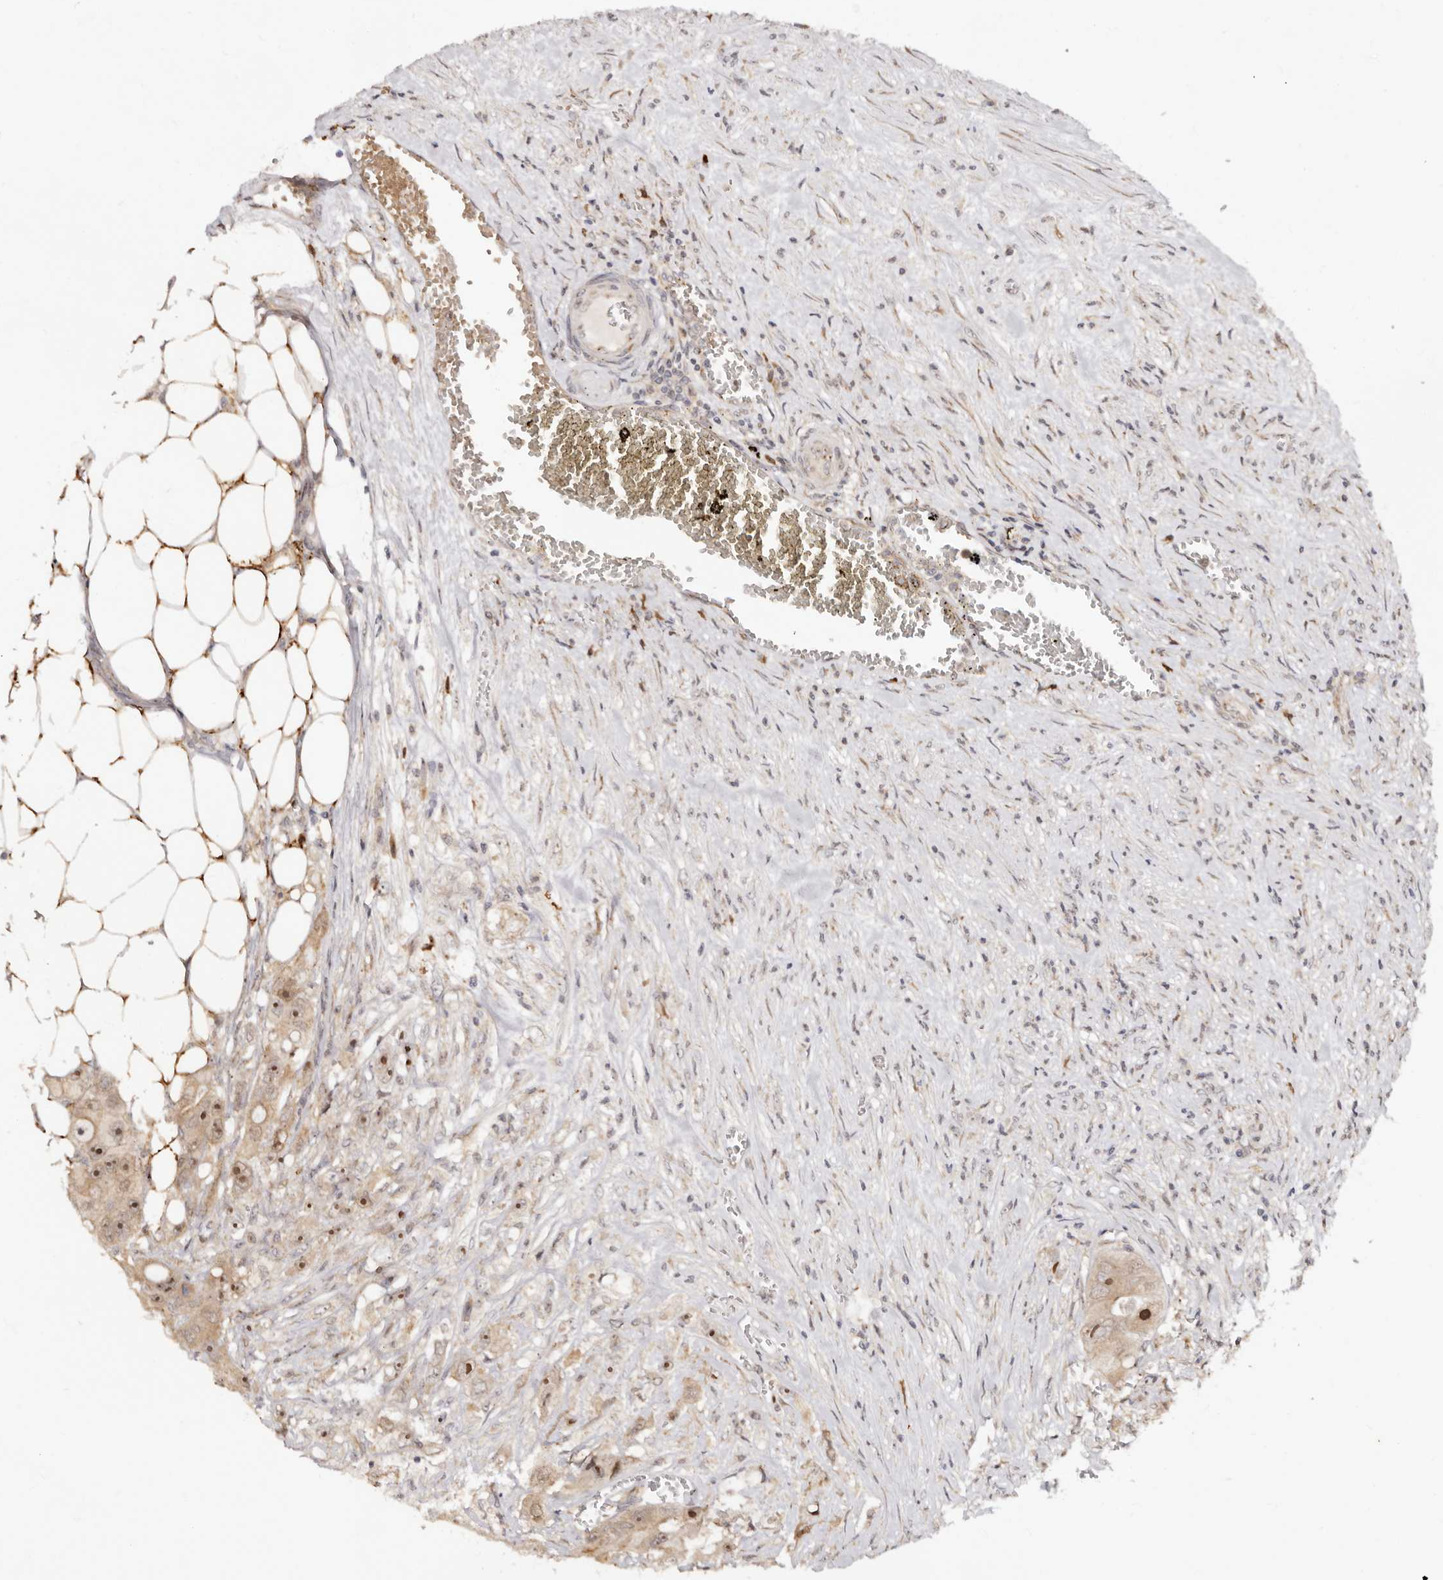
{"staining": {"intensity": "strong", "quantity": ">75%", "location": "nuclear"}, "tissue": "colorectal cancer", "cell_type": "Tumor cells", "image_type": "cancer", "snomed": [{"axis": "morphology", "description": "Adenocarcinoma, NOS"}, {"axis": "topography", "description": "Colon"}], "caption": "This is a histology image of IHC staining of colorectal cancer, which shows strong expression in the nuclear of tumor cells.", "gene": "APOL6", "patient": {"sex": "female", "age": 46}}